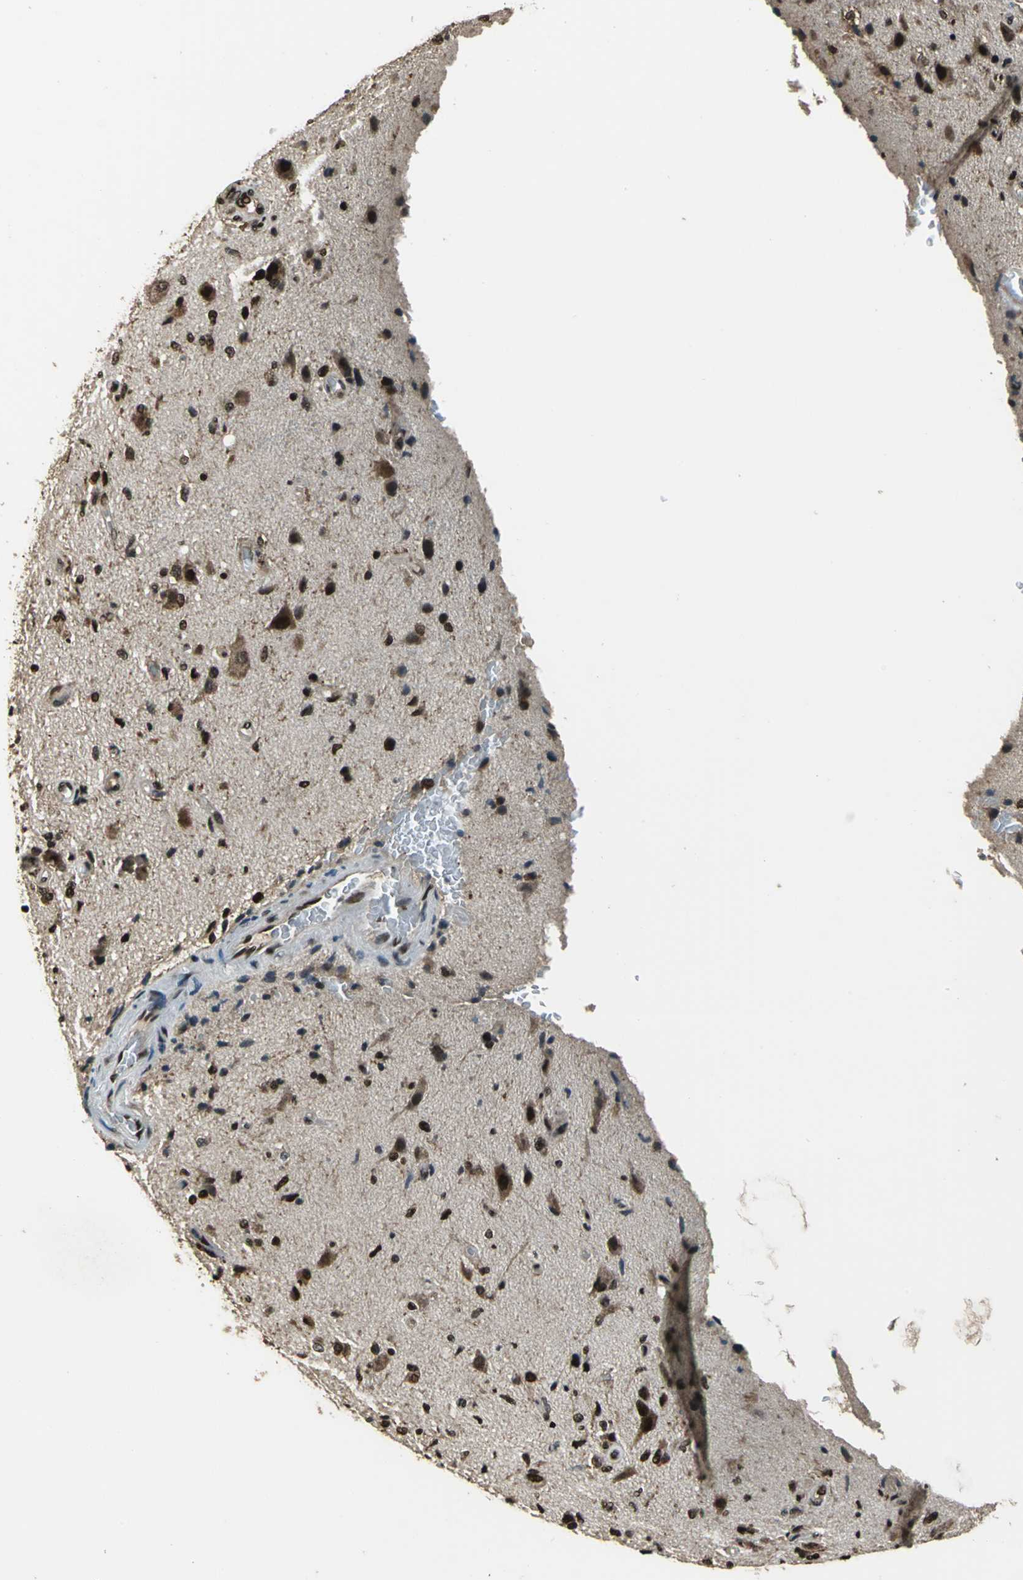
{"staining": {"intensity": "moderate", "quantity": ">75%", "location": "nuclear"}, "tissue": "glioma", "cell_type": "Tumor cells", "image_type": "cancer", "snomed": [{"axis": "morphology", "description": "Normal tissue, NOS"}, {"axis": "morphology", "description": "Glioma, malignant, High grade"}, {"axis": "topography", "description": "Cerebral cortex"}], "caption": "The photomicrograph shows a brown stain indicating the presence of a protein in the nuclear of tumor cells in high-grade glioma (malignant).", "gene": "MIS18BP1", "patient": {"sex": "male", "age": 77}}